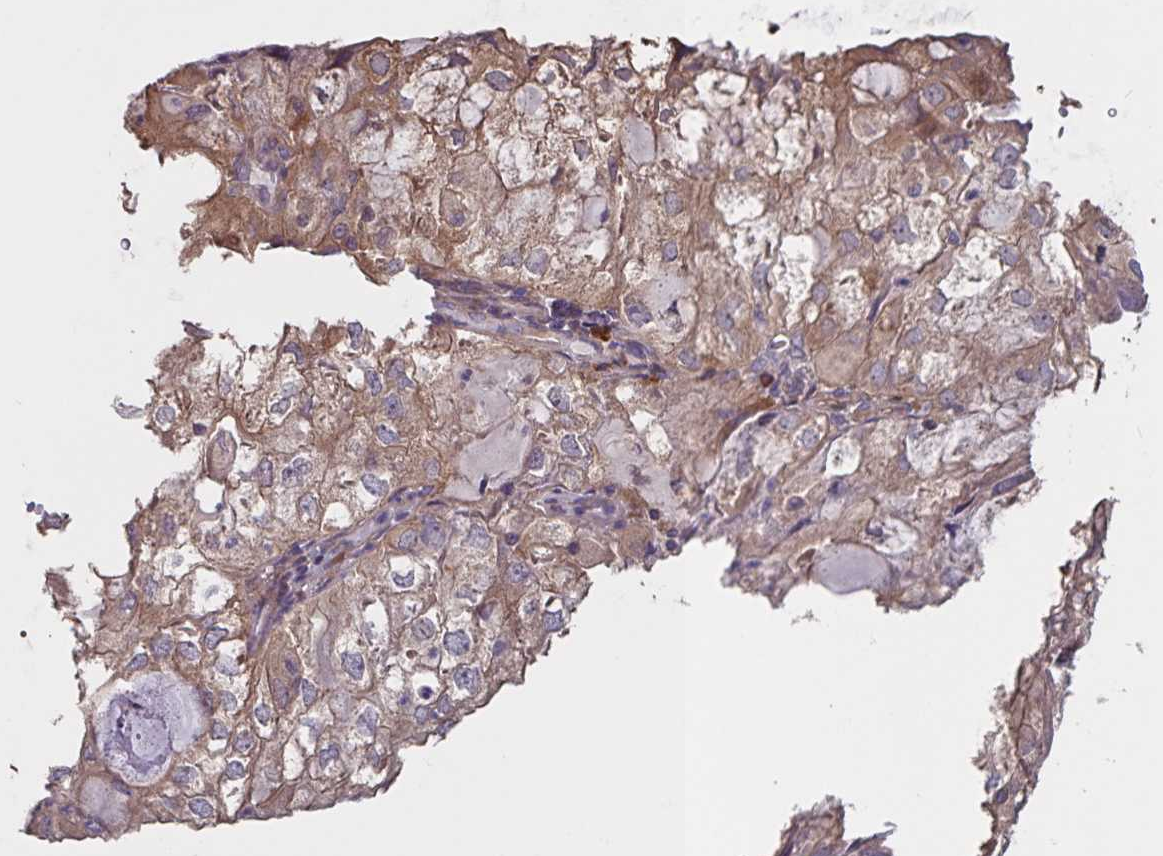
{"staining": {"intensity": "weak", "quantity": ">75%", "location": "cytoplasmic/membranous"}, "tissue": "endometrial cancer", "cell_type": "Tumor cells", "image_type": "cancer", "snomed": [{"axis": "morphology", "description": "Adenocarcinoma, NOS"}, {"axis": "topography", "description": "Endometrium"}], "caption": "The histopathology image reveals staining of endometrial cancer (adenocarcinoma), revealing weak cytoplasmic/membranous protein positivity (brown color) within tumor cells.", "gene": "FBXL16", "patient": {"sex": "female", "age": 81}}